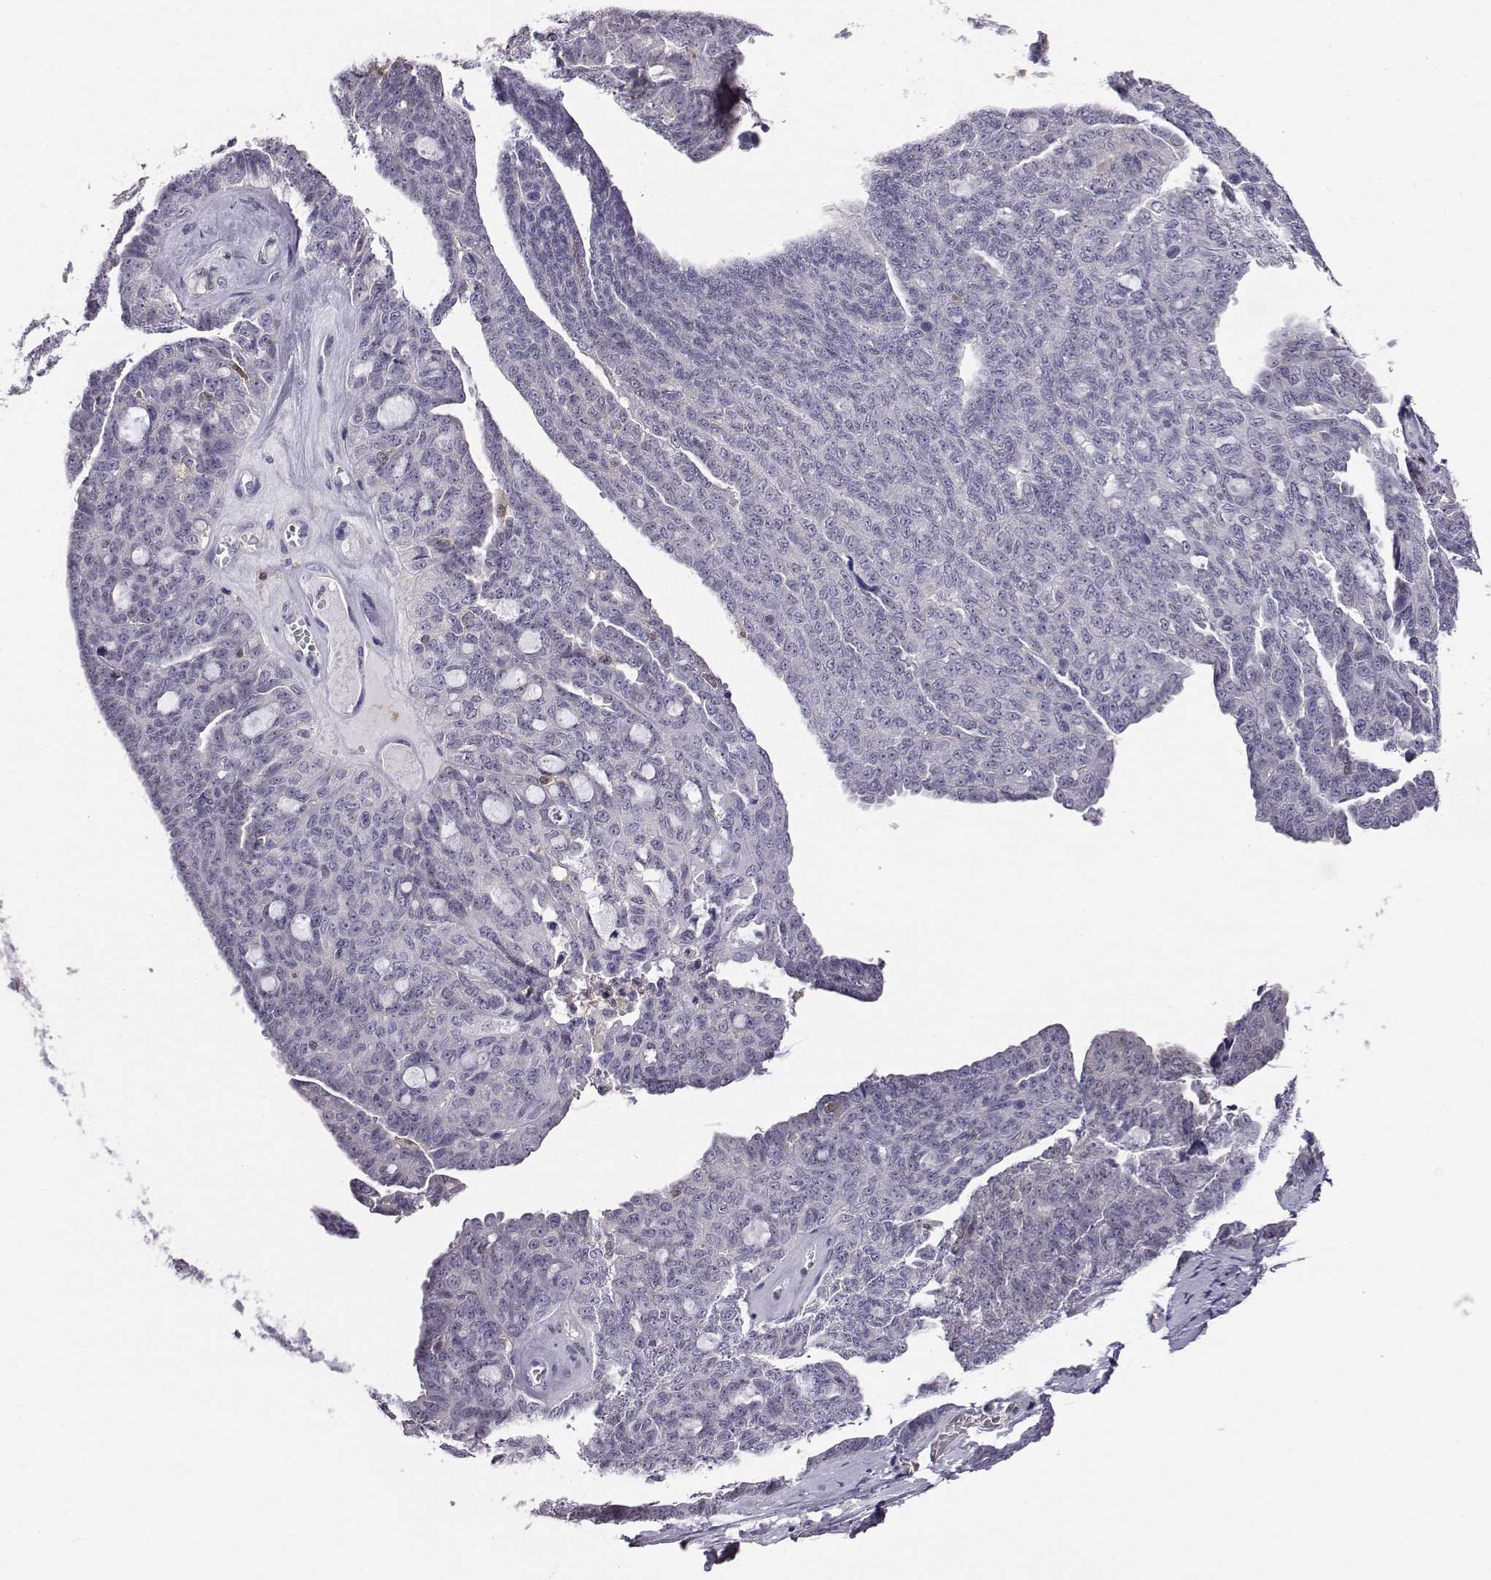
{"staining": {"intensity": "negative", "quantity": "none", "location": "none"}, "tissue": "ovarian cancer", "cell_type": "Tumor cells", "image_type": "cancer", "snomed": [{"axis": "morphology", "description": "Cystadenocarcinoma, serous, NOS"}, {"axis": "topography", "description": "Ovary"}], "caption": "Micrograph shows no significant protein positivity in tumor cells of ovarian serous cystadenocarcinoma.", "gene": "AKR1B1", "patient": {"sex": "female", "age": 71}}